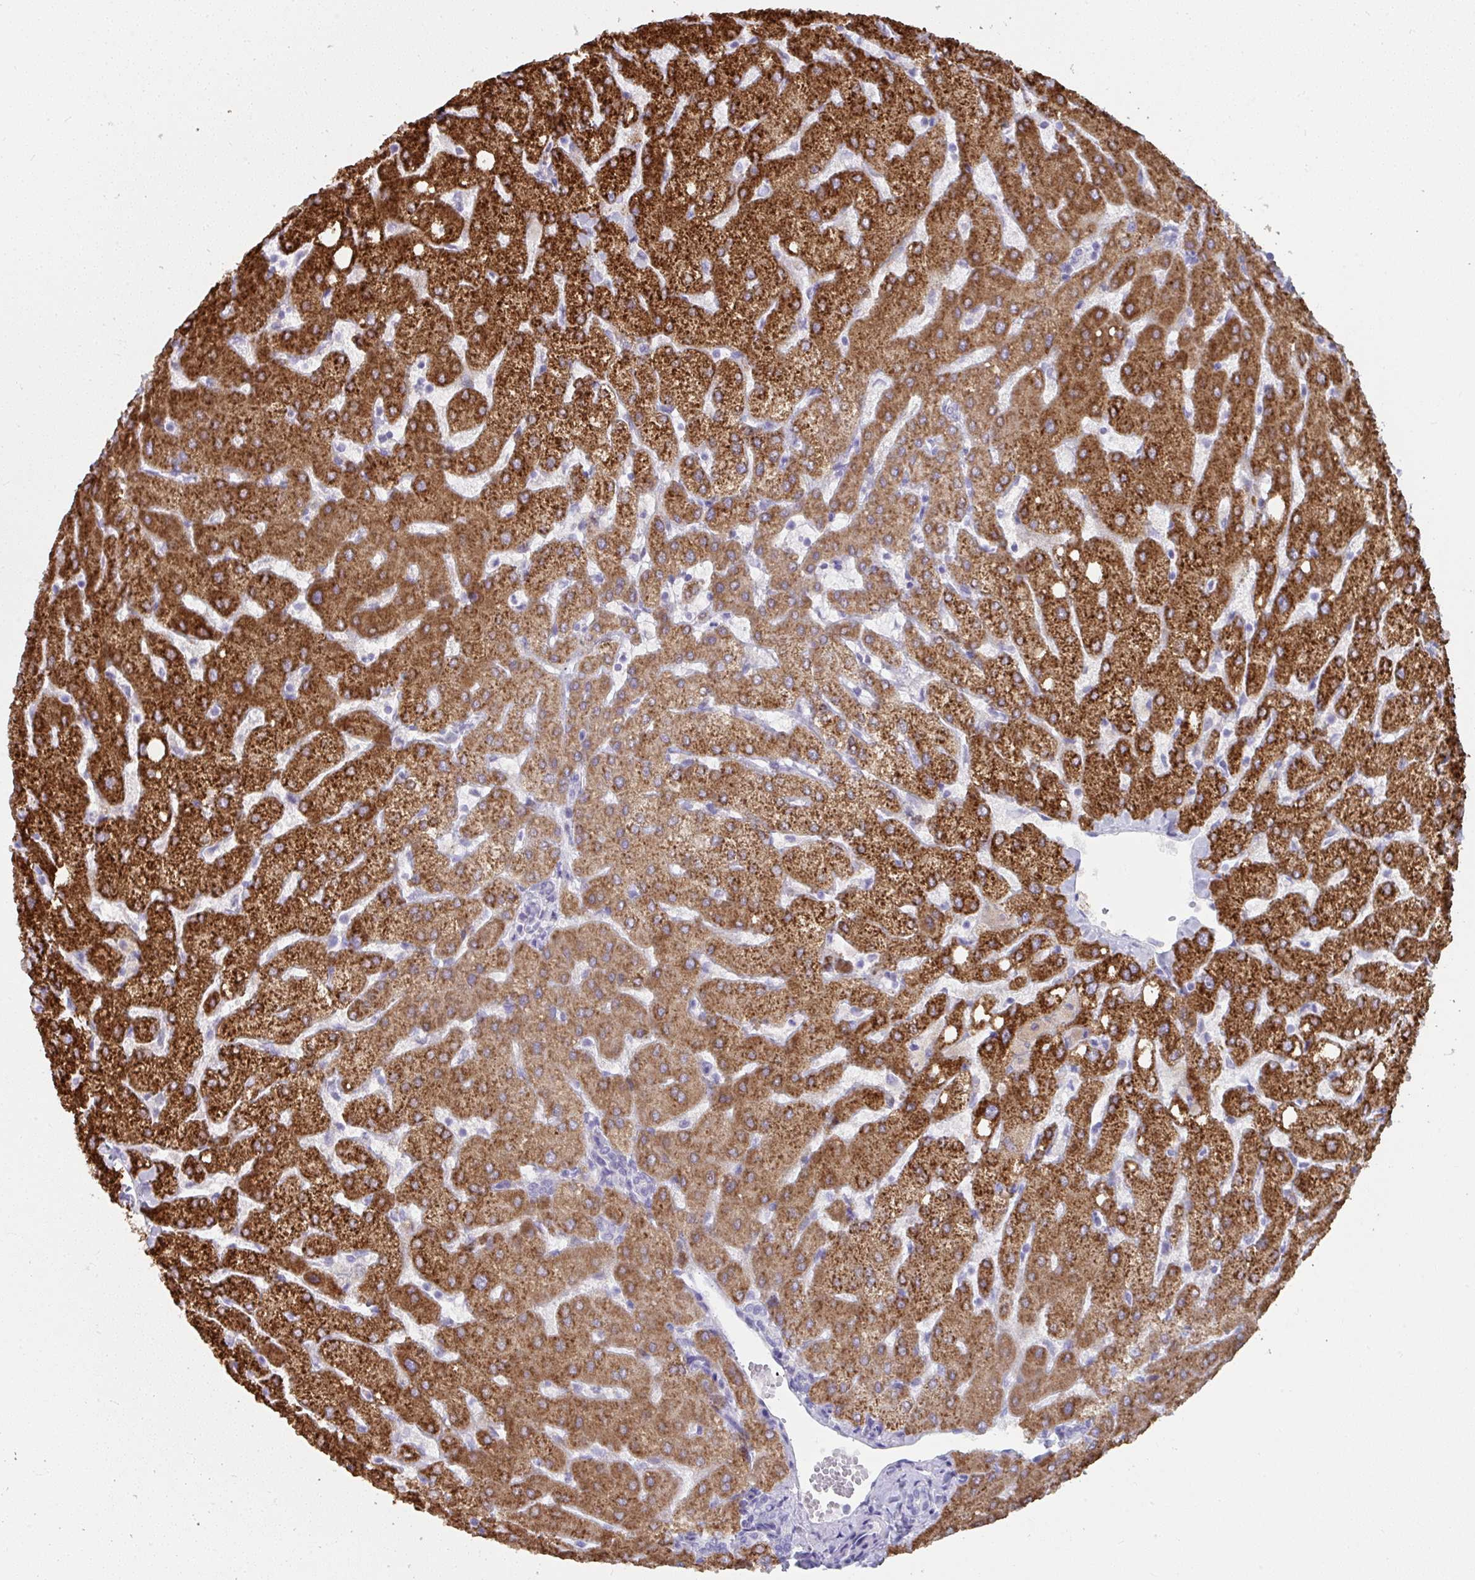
{"staining": {"intensity": "negative", "quantity": "none", "location": "none"}, "tissue": "liver", "cell_type": "Cholangiocytes", "image_type": "normal", "snomed": [{"axis": "morphology", "description": "Normal tissue, NOS"}, {"axis": "topography", "description": "Liver"}], "caption": "High magnification brightfield microscopy of benign liver stained with DAB (brown) and counterstained with hematoxylin (blue): cholangiocytes show no significant positivity. (Brightfield microscopy of DAB IHC at high magnification).", "gene": "UGT3A2", "patient": {"sex": "female", "age": 54}}